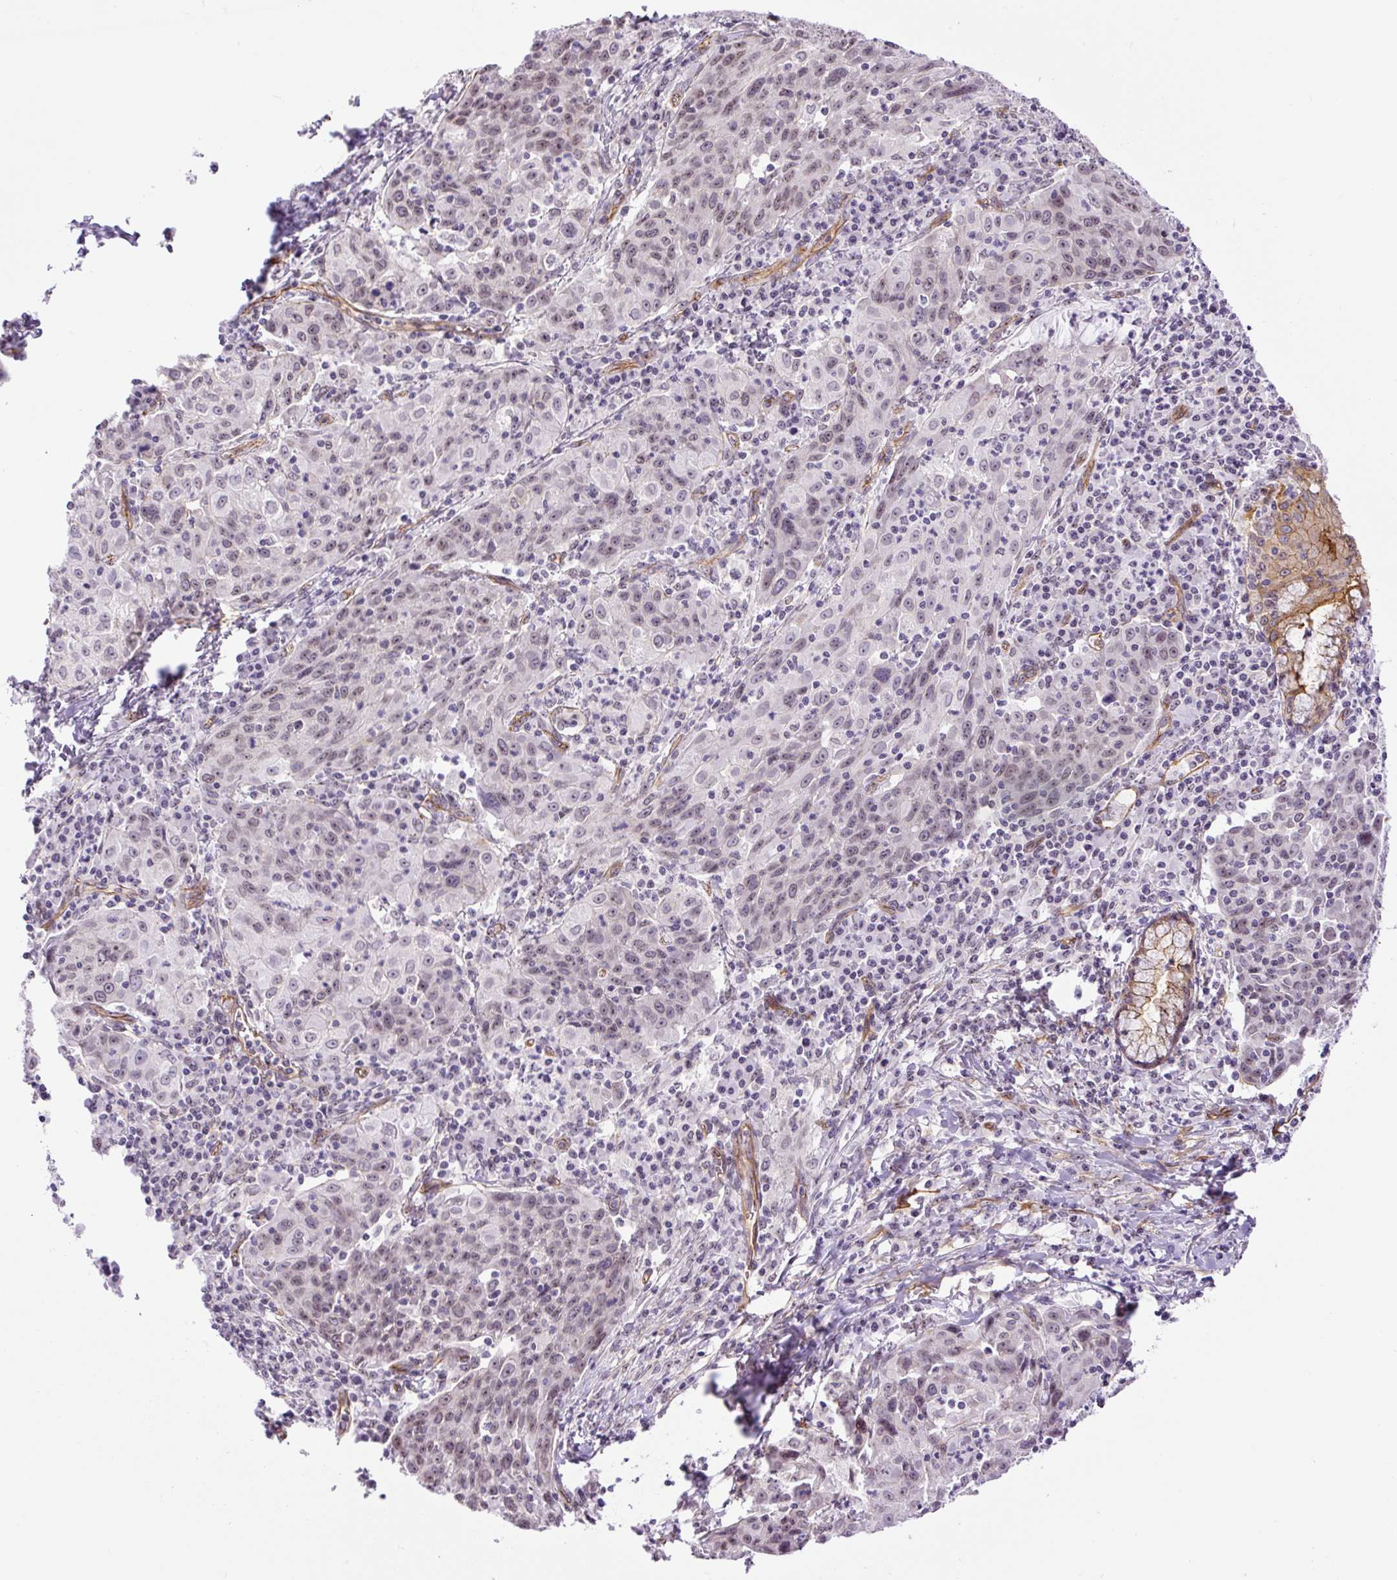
{"staining": {"intensity": "weak", "quantity": "<25%", "location": "nuclear"}, "tissue": "lung cancer", "cell_type": "Tumor cells", "image_type": "cancer", "snomed": [{"axis": "morphology", "description": "Squamous cell carcinoma, NOS"}, {"axis": "morphology", "description": "Squamous cell carcinoma, metastatic, NOS"}, {"axis": "topography", "description": "Bronchus"}, {"axis": "topography", "description": "Lung"}], "caption": "Lung cancer was stained to show a protein in brown. There is no significant positivity in tumor cells.", "gene": "MYO5C", "patient": {"sex": "male", "age": 62}}